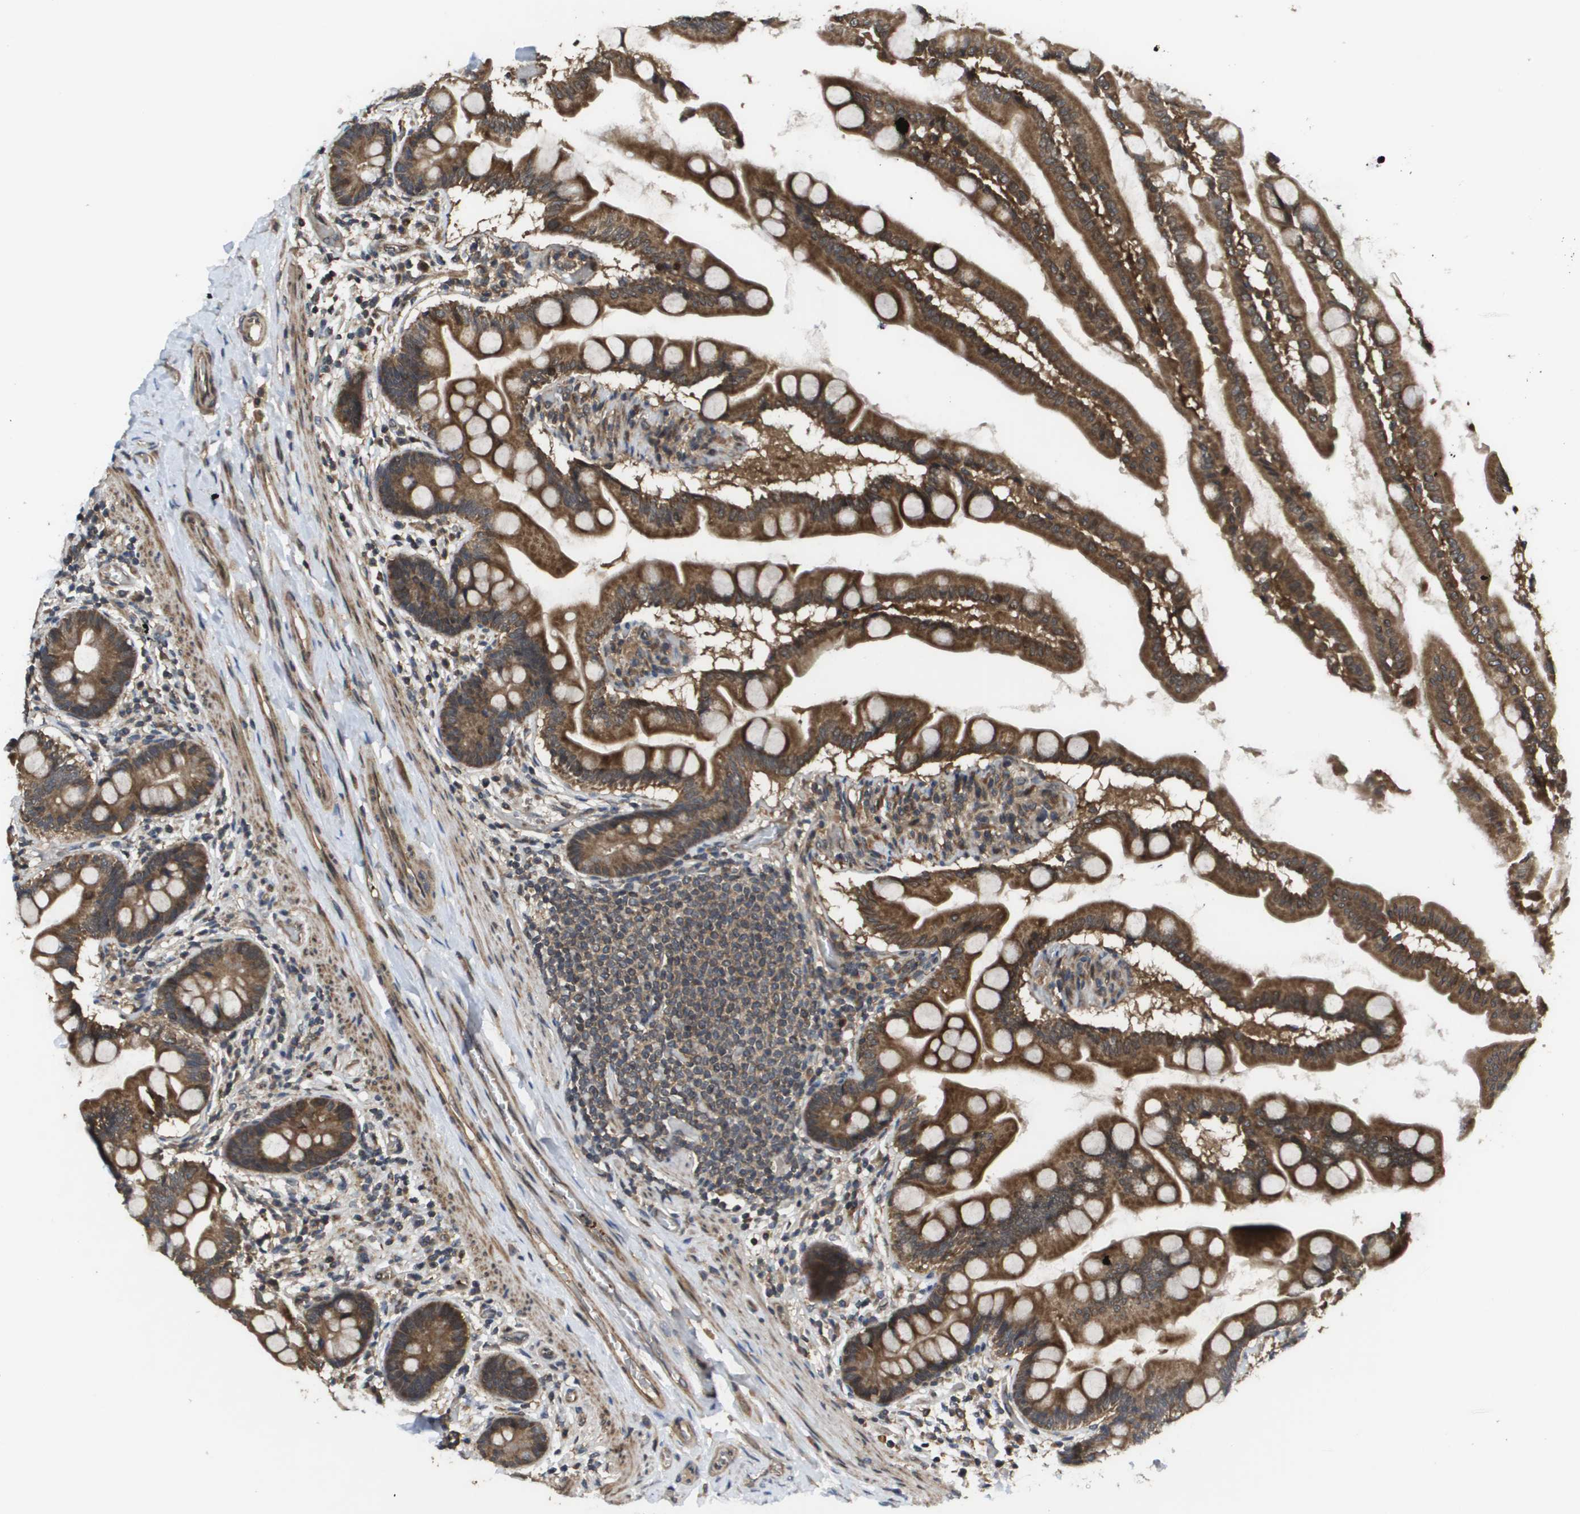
{"staining": {"intensity": "moderate", "quantity": ">75%", "location": "cytoplasmic/membranous"}, "tissue": "small intestine", "cell_type": "Glandular cells", "image_type": "normal", "snomed": [{"axis": "morphology", "description": "Normal tissue, NOS"}, {"axis": "topography", "description": "Small intestine"}], "caption": "Immunohistochemistry image of unremarkable small intestine: human small intestine stained using immunohistochemistry (IHC) displays medium levels of moderate protein expression localized specifically in the cytoplasmic/membranous of glandular cells, appearing as a cytoplasmic/membranous brown color.", "gene": "RBM38", "patient": {"sex": "female", "age": 56}}